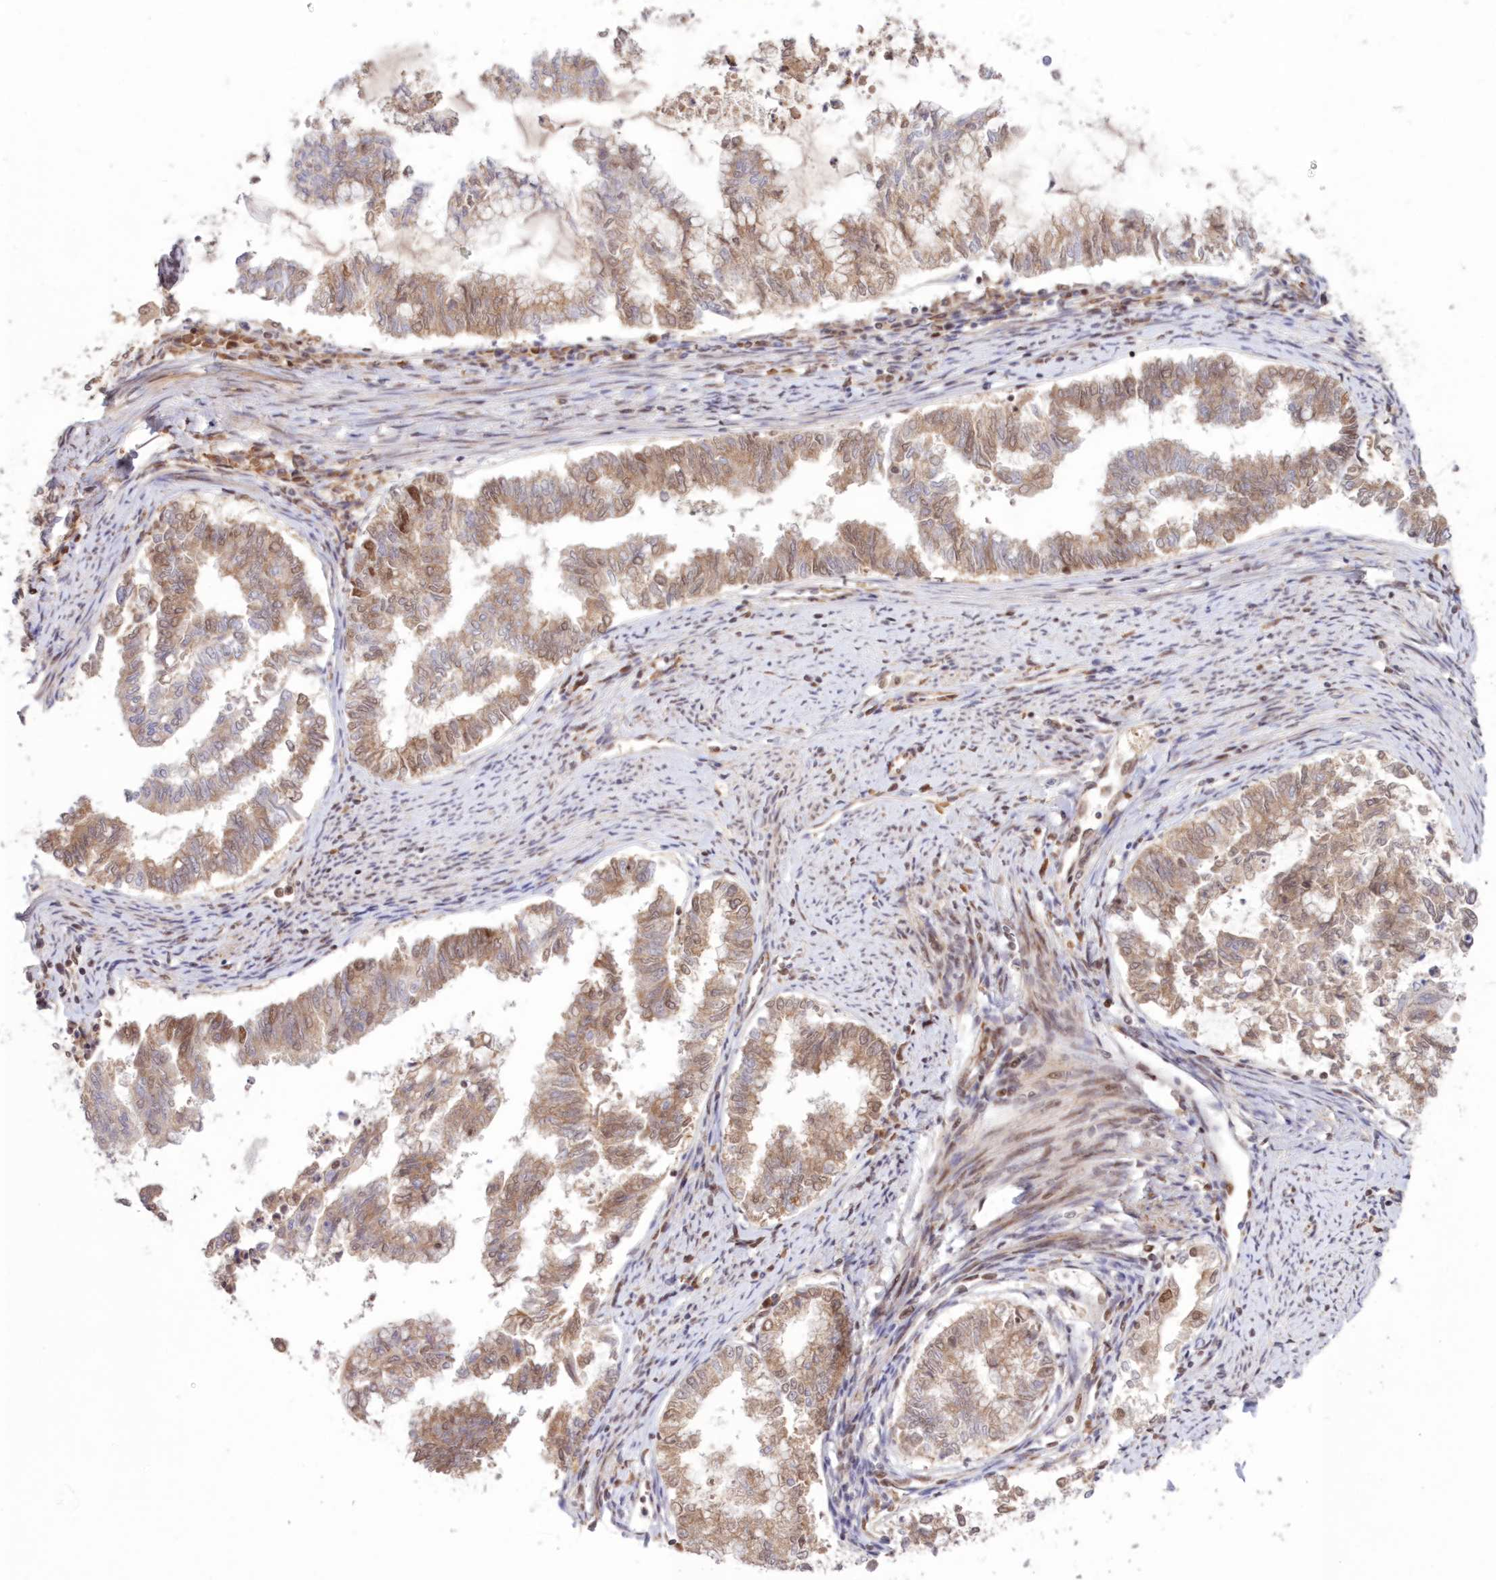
{"staining": {"intensity": "moderate", "quantity": "25%-75%", "location": "cytoplasmic/membranous,nuclear"}, "tissue": "endometrial cancer", "cell_type": "Tumor cells", "image_type": "cancer", "snomed": [{"axis": "morphology", "description": "Adenocarcinoma, NOS"}, {"axis": "topography", "description": "Endometrium"}], "caption": "The photomicrograph demonstrates staining of adenocarcinoma (endometrial), revealing moderate cytoplasmic/membranous and nuclear protein positivity (brown color) within tumor cells. Immunohistochemistry stains the protein of interest in brown and the nuclei are stained blue.", "gene": "NOA1", "patient": {"sex": "female", "age": 79}}